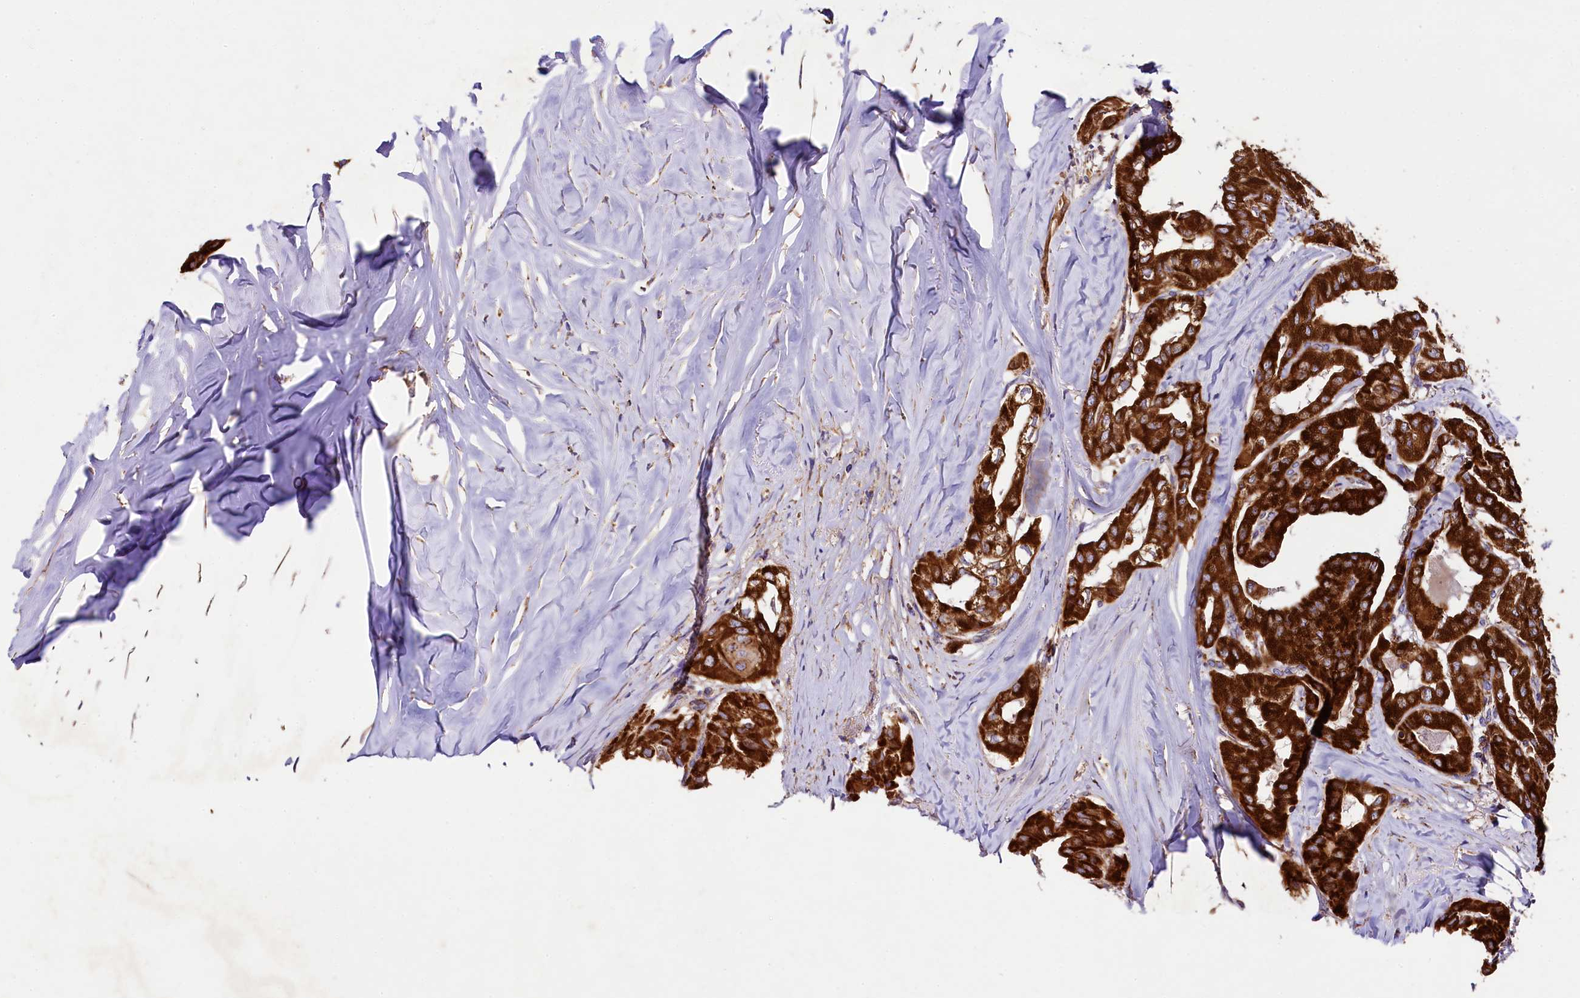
{"staining": {"intensity": "strong", "quantity": ">75%", "location": "cytoplasmic/membranous"}, "tissue": "thyroid cancer", "cell_type": "Tumor cells", "image_type": "cancer", "snomed": [{"axis": "morphology", "description": "Papillary adenocarcinoma, NOS"}, {"axis": "topography", "description": "Thyroid gland"}], "caption": "An IHC image of tumor tissue is shown. Protein staining in brown shows strong cytoplasmic/membranous positivity in papillary adenocarcinoma (thyroid) within tumor cells.", "gene": "CLYBL", "patient": {"sex": "female", "age": 59}}